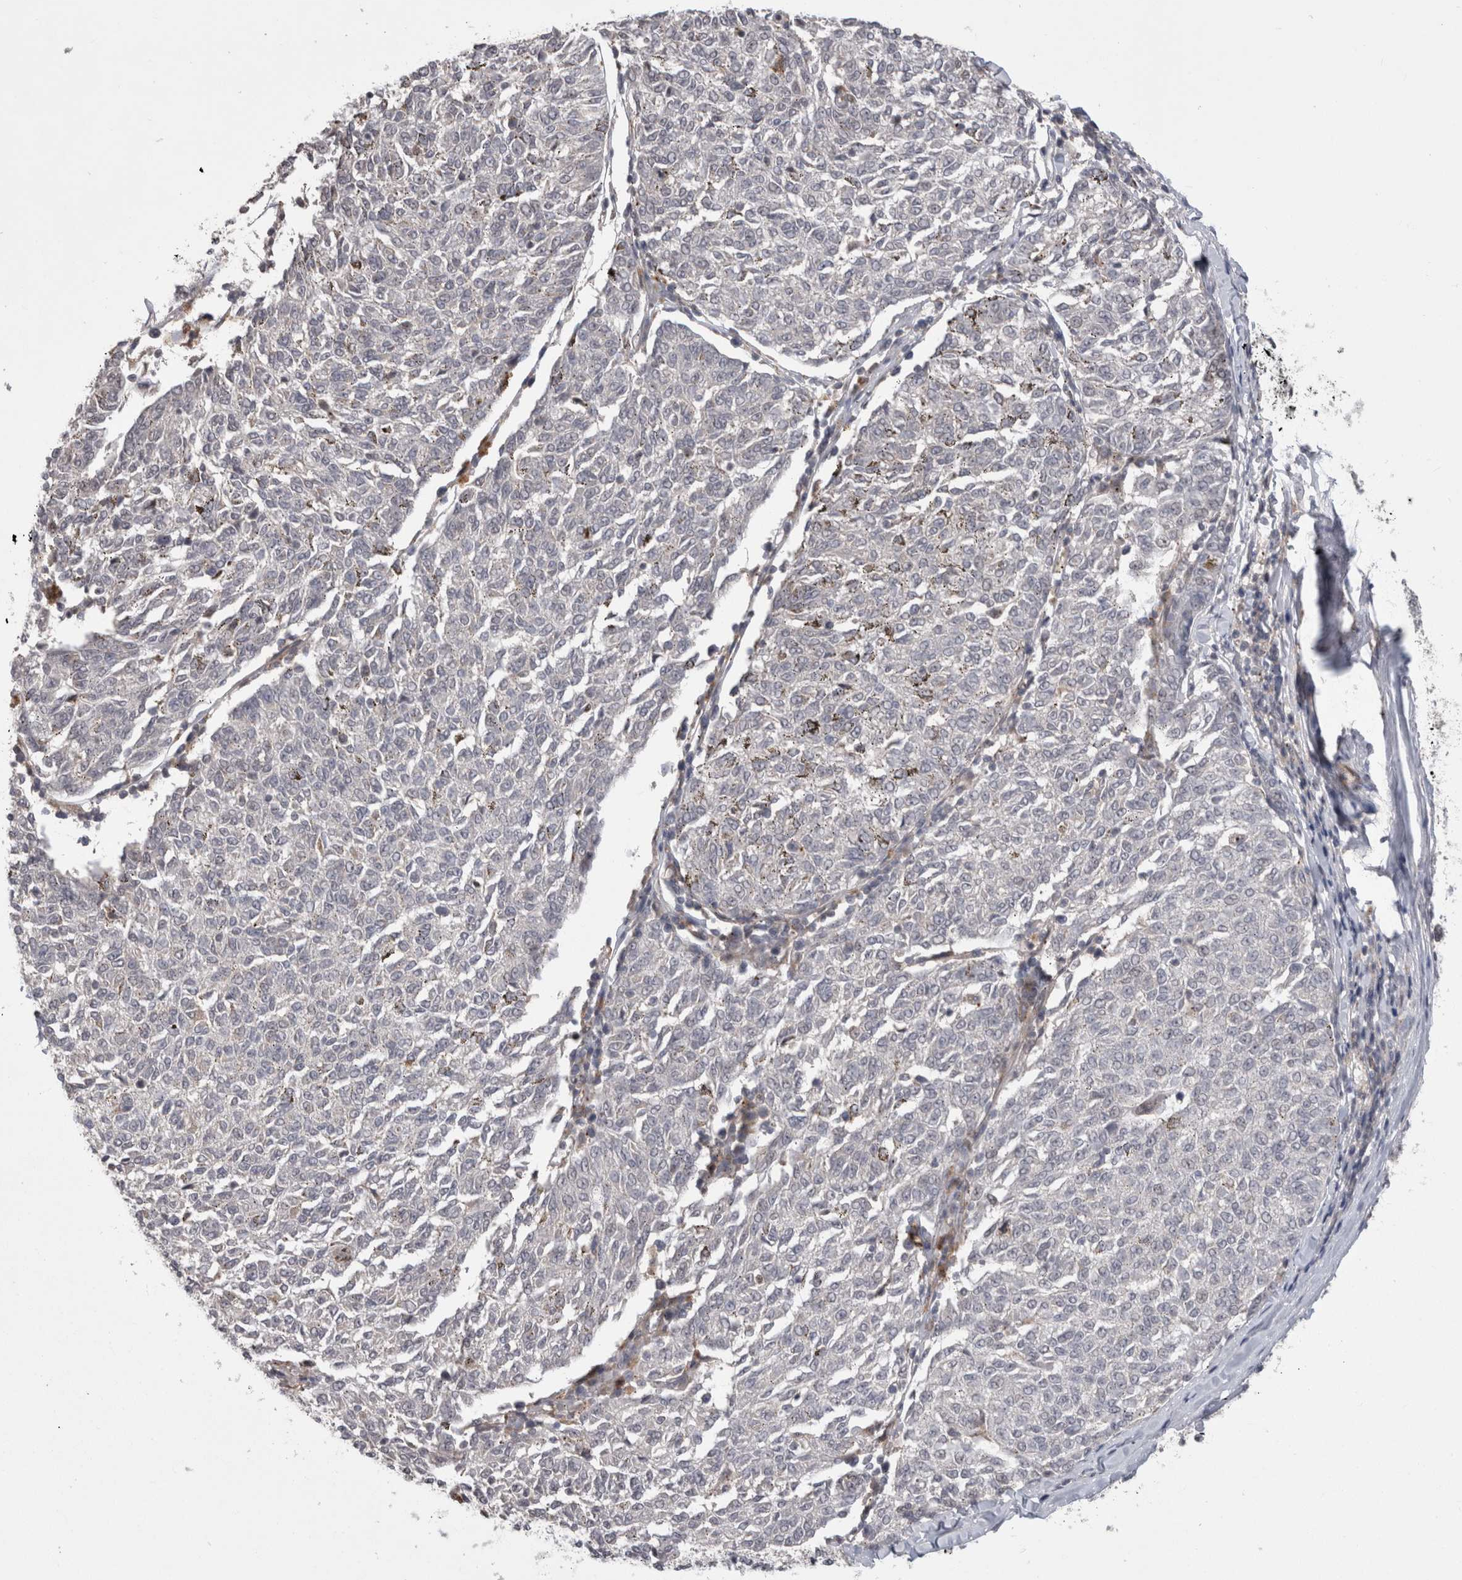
{"staining": {"intensity": "negative", "quantity": "none", "location": "none"}, "tissue": "melanoma", "cell_type": "Tumor cells", "image_type": "cancer", "snomed": [{"axis": "morphology", "description": "Malignant melanoma, NOS"}, {"axis": "topography", "description": "Skin"}], "caption": "A micrograph of melanoma stained for a protein shows no brown staining in tumor cells.", "gene": "MTBP", "patient": {"sex": "female", "age": 72}}